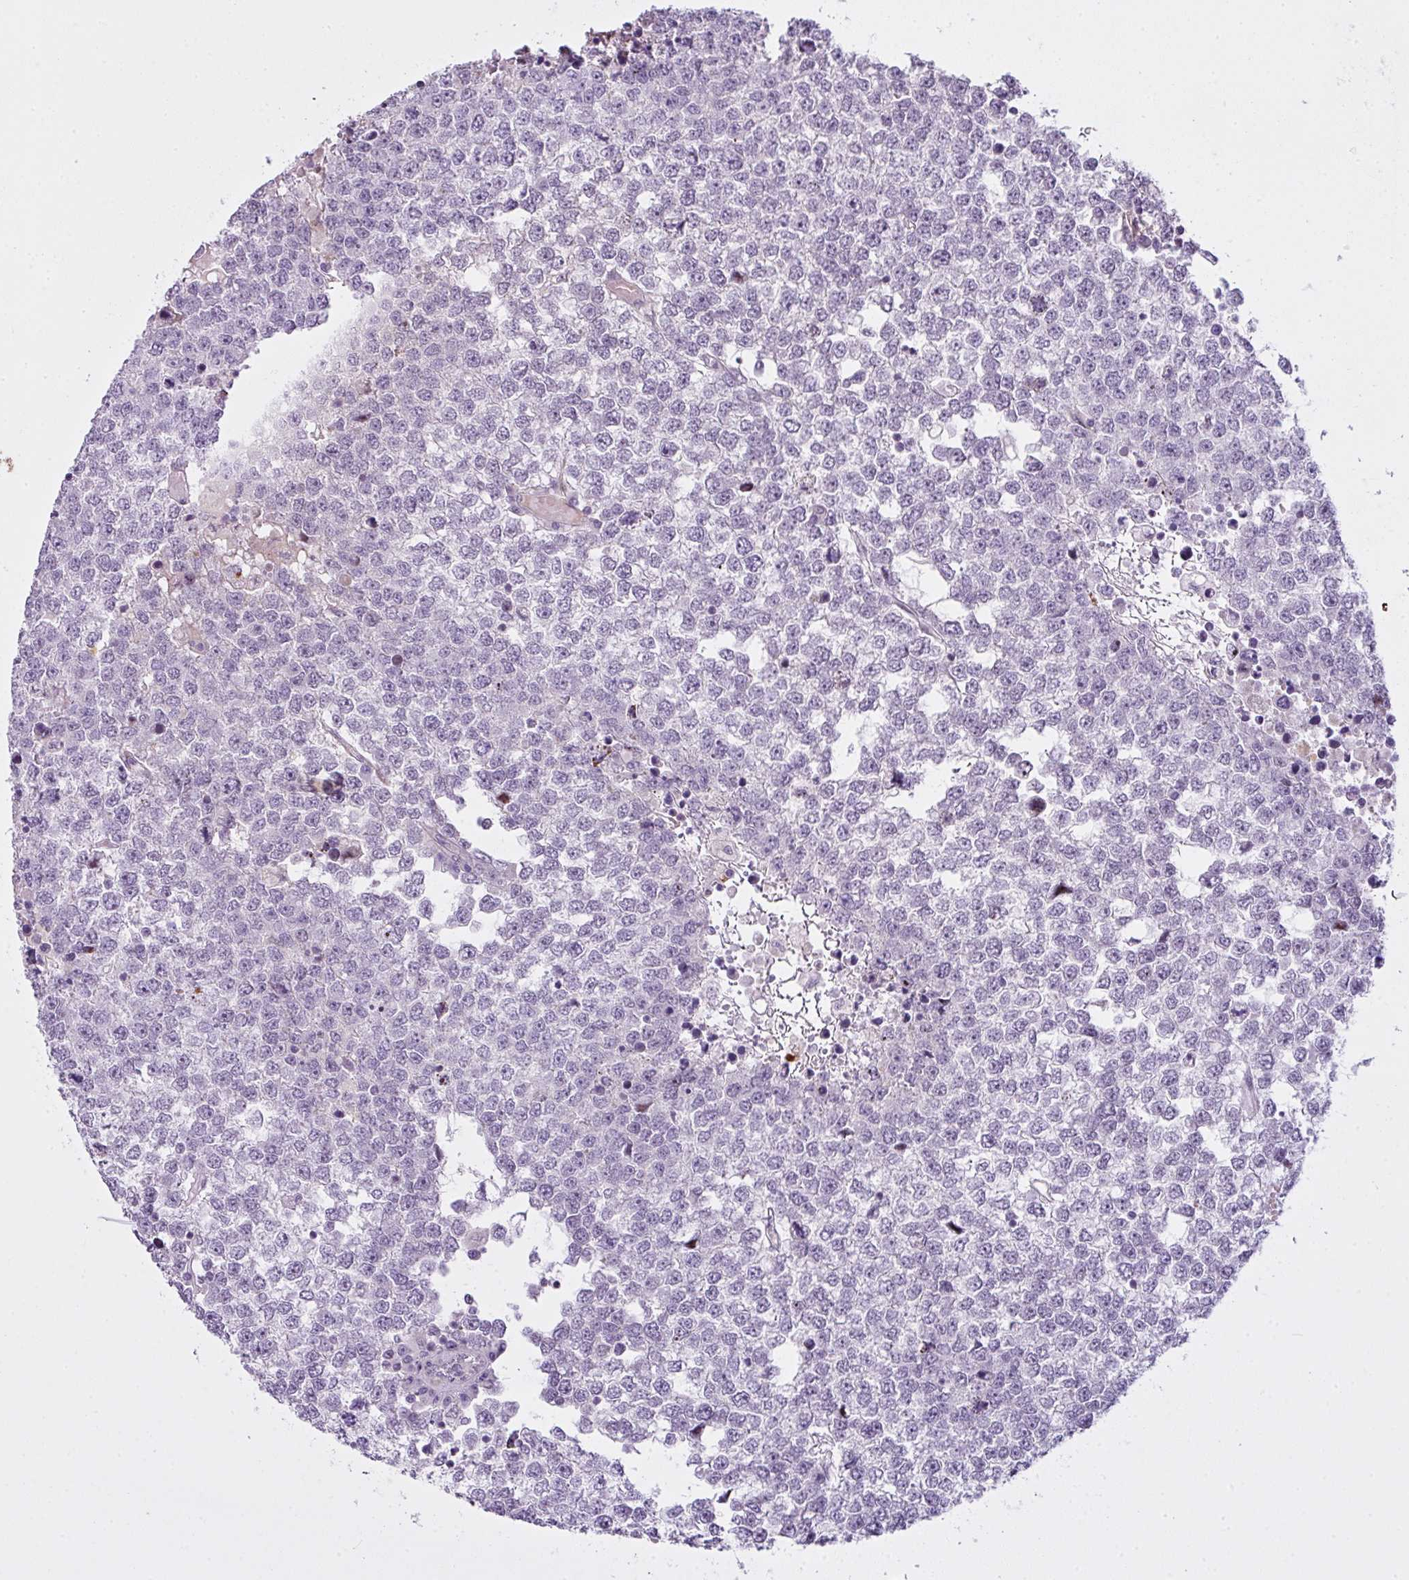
{"staining": {"intensity": "negative", "quantity": "none", "location": "none"}, "tissue": "testis cancer", "cell_type": "Tumor cells", "image_type": "cancer", "snomed": [{"axis": "morphology", "description": "Seminoma, NOS"}, {"axis": "topography", "description": "Testis"}], "caption": "Immunohistochemistry of seminoma (testis) displays no positivity in tumor cells.", "gene": "ZNF688", "patient": {"sex": "male", "age": 65}}